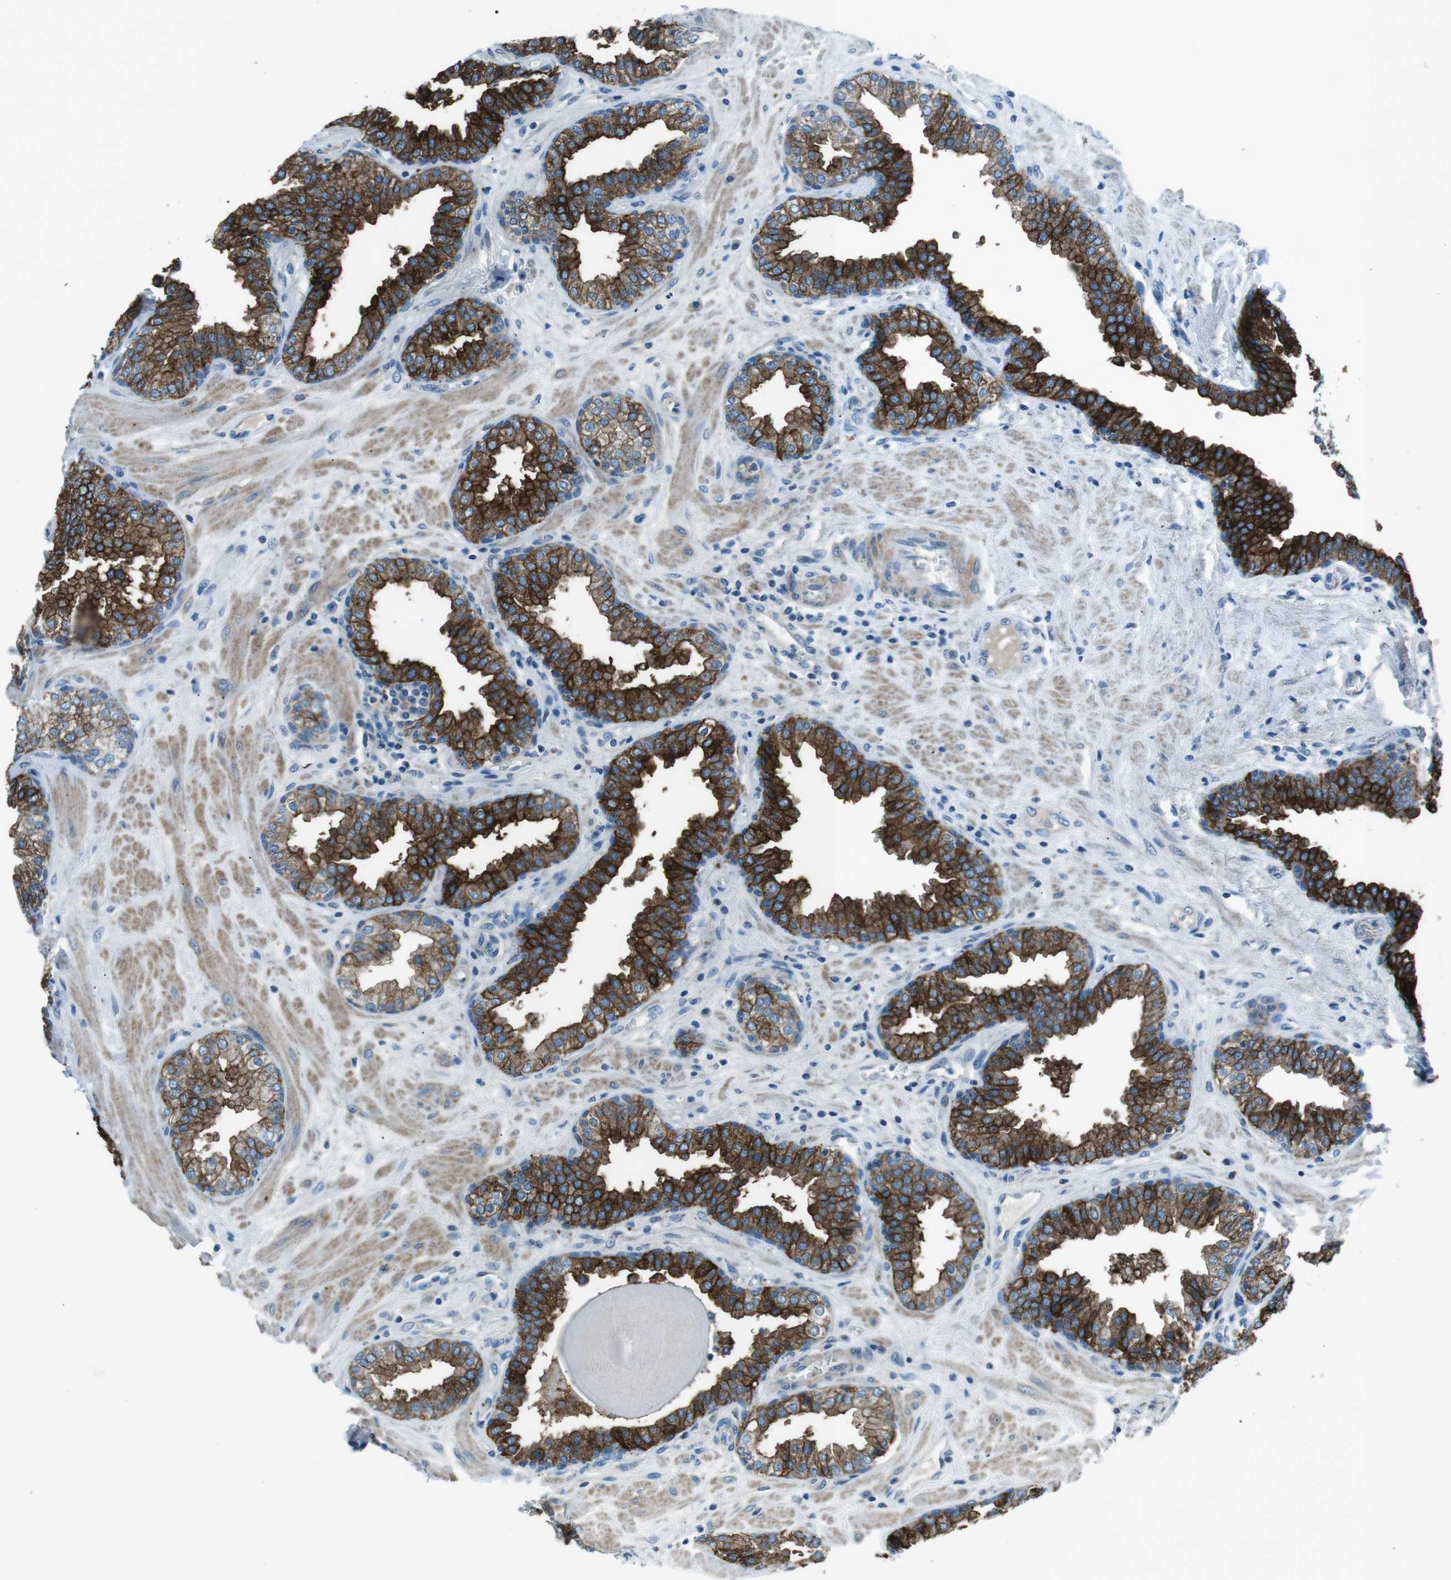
{"staining": {"intensity": "strong", "quantity": ">75%", "location": "cytoplasmic/membranous"}, "tissue": "prostate", "cell_type": "Glandular cells", "image_type": "normal", "snomed": [{"axis": "morphology", "description": "Normal tissue, NOS"}, {"axis": "topography", "description": "Prostate"}], "caption": "Protein staining by immunohistochemistry shows strong cytoplasmic/membranous expression in approximately >75% of glandular cells in benign prostate. (DAB IHC with brightfield microscopy, high magnification).", "gene": "ST6GAL1", "patient": {"sex": "male", "age": 51}}